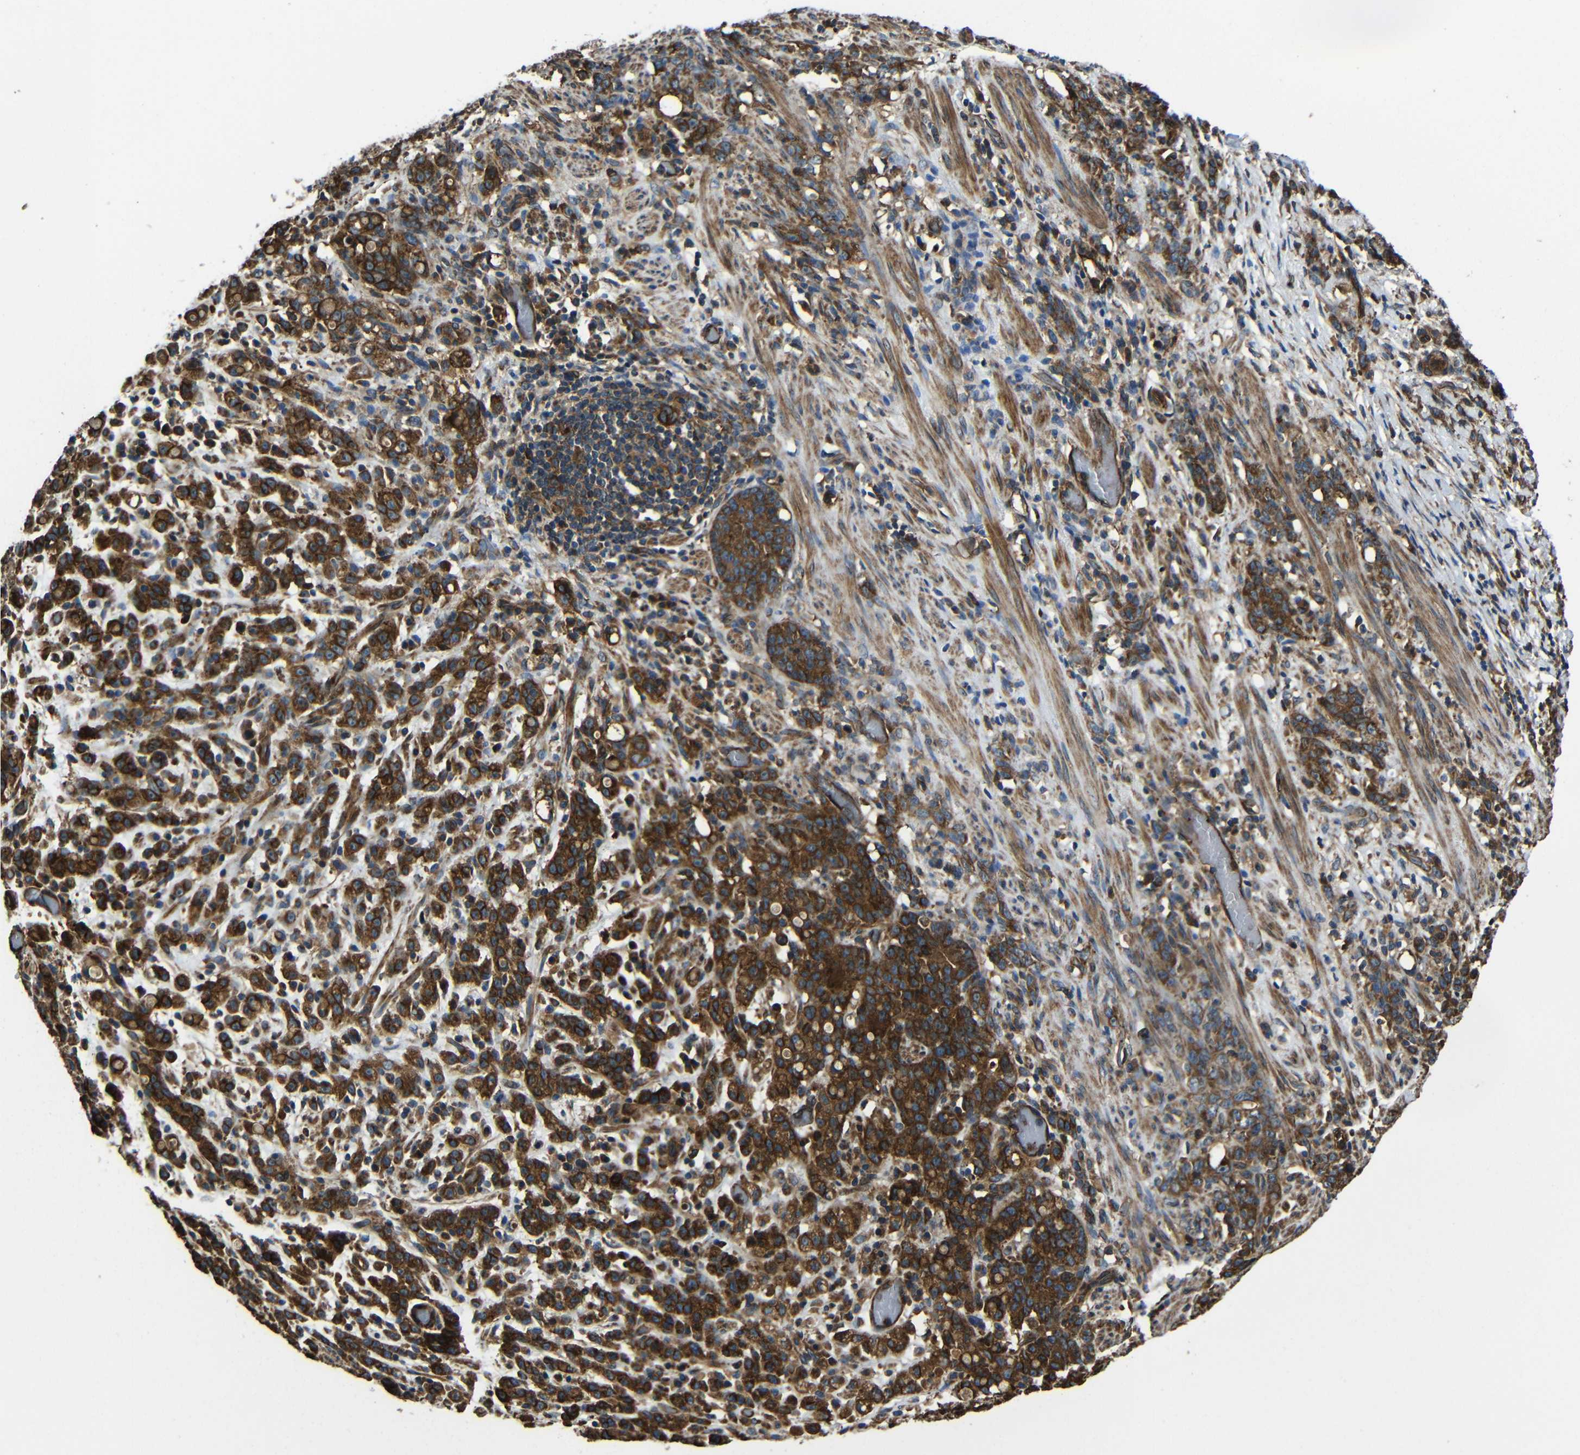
{"staining": {"intensity": "strong", "quantity": ">75%", "location": "cytoplasmic/membranous"}, "tissue": "stomach cancer", "cell_type": "Tumor cells", "image_type": "cancer", "snomed": [{"axis": "morphology", "description": "Adenocarcinoma, NOS"}, {"axis": "topography", "description": "Stomach, lower"}], "caption": "A high amount of strong cytoplasmic/membranous positivity is identified in about >75% of tumor cells in stomach adenocarcinoma tissue.", "gene": "PTCH1", "patient": {"sex": "male", "age": 88}}